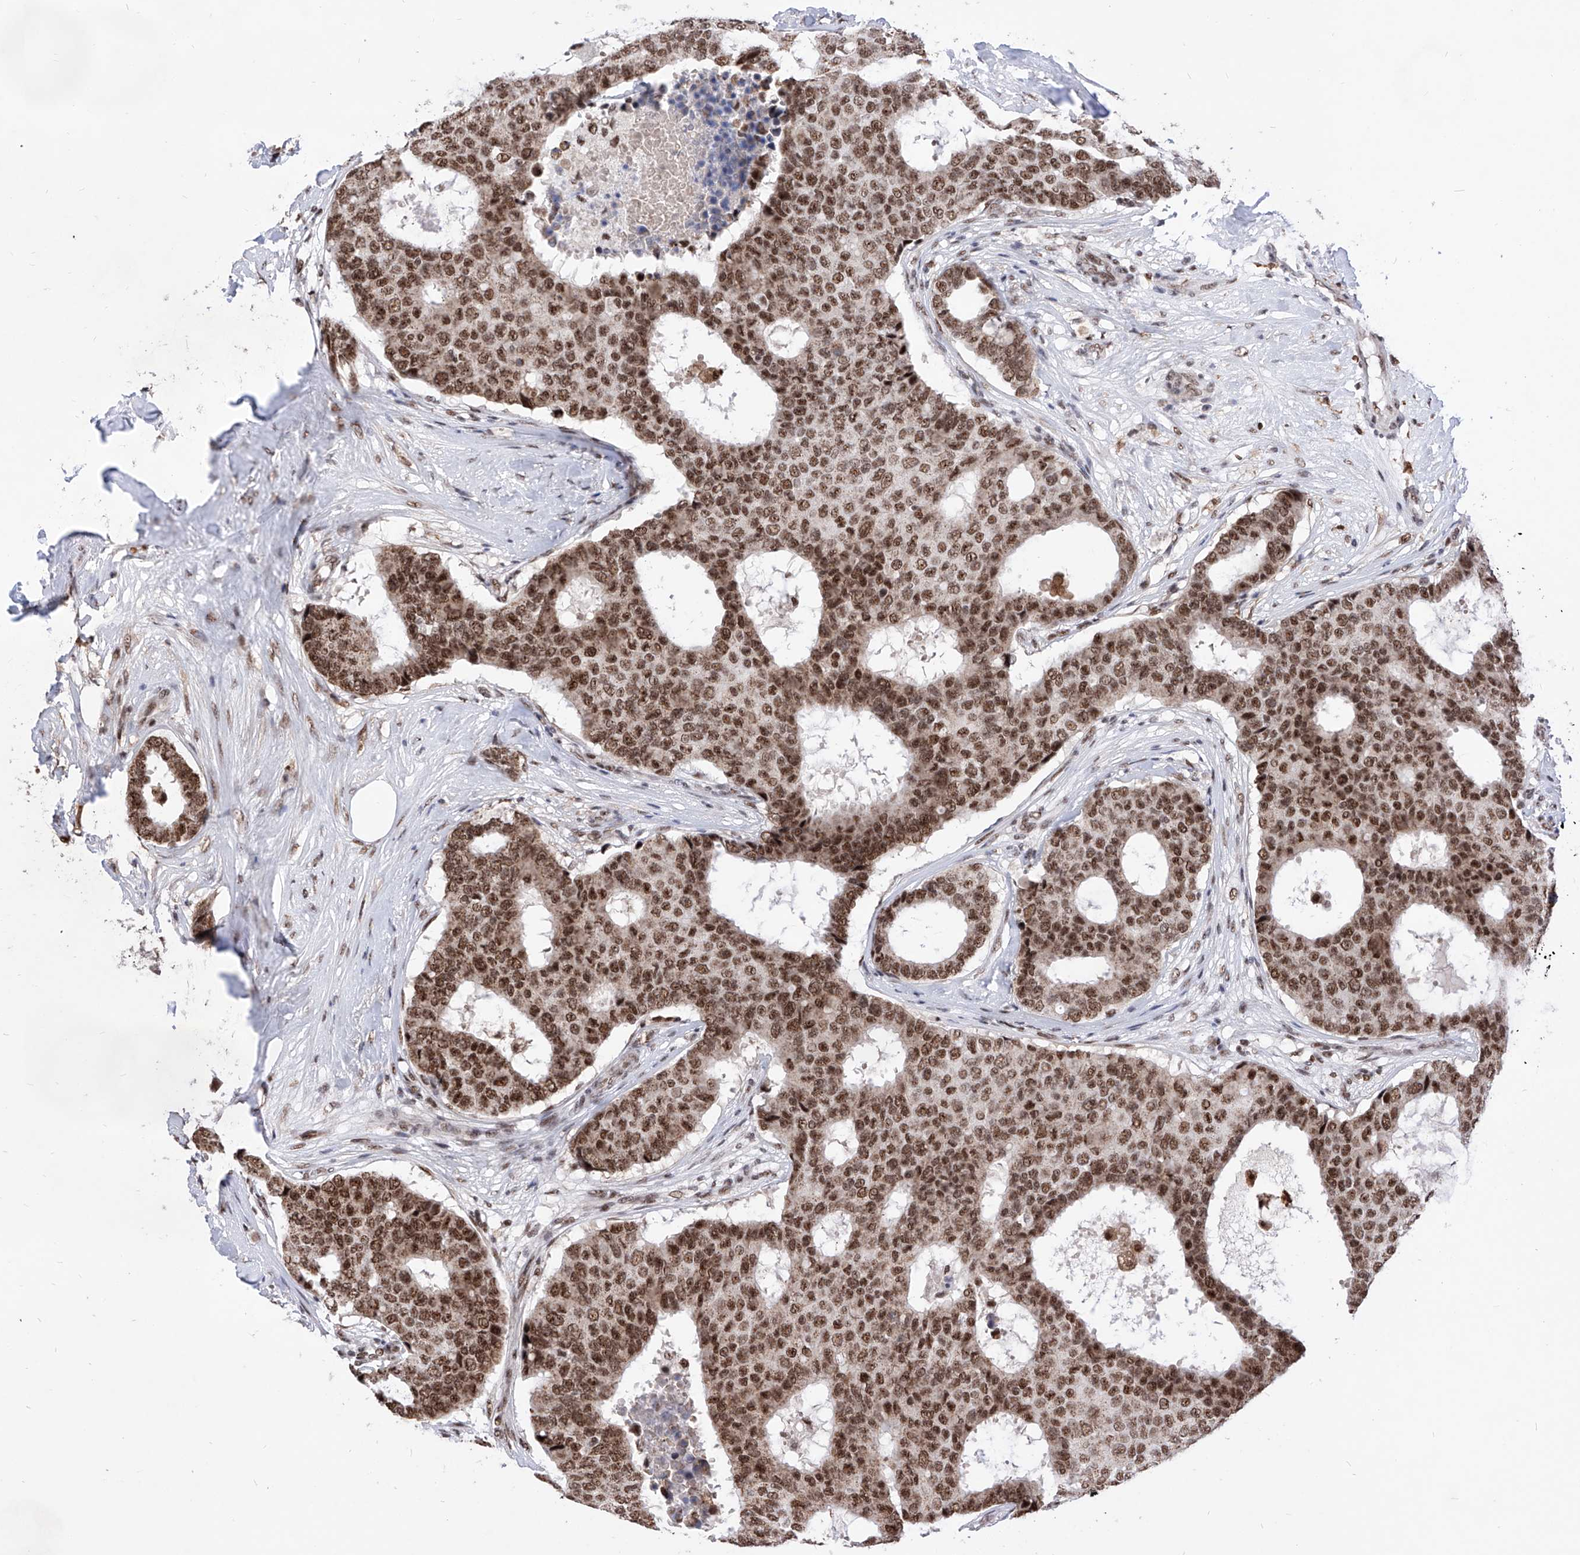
{"staining": {"intensity": "moderate", "quantity": ">75%", "location": "nuclear"}, "tissue": "breast cancer", "cell_type": "Tumor cells", "image_type": "cancer", "snomed": [{"axis": "morphology", "description": "Duct carcinoma"}, {"axis": "topography", "description": "Breast"}], "caption": "Protein expression analysis of human breast intraductal carcinoma reveals moderate nuclear staining in approximately >75% of tumor cells.", "gene": "PHF5A", "patient": {"sex": "female", "age": 75}}